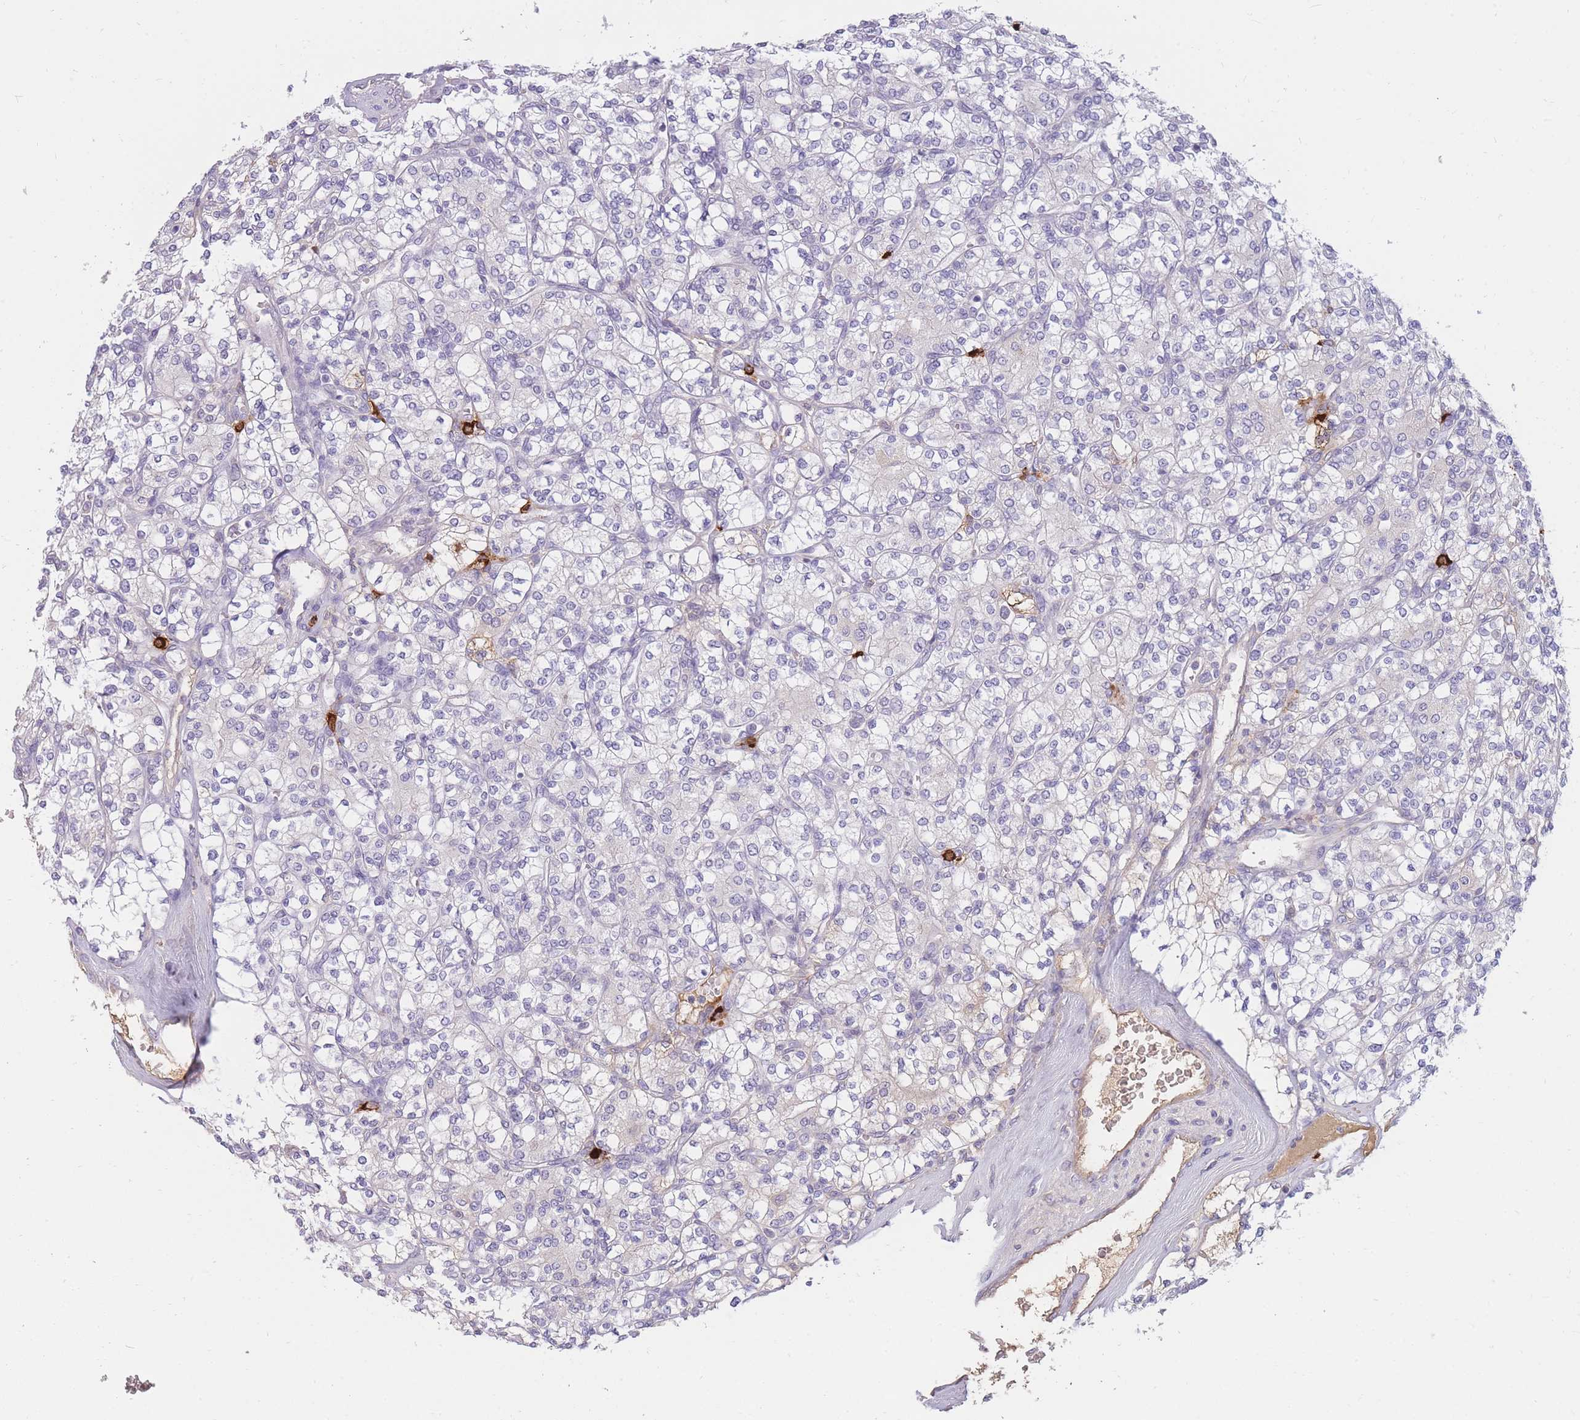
{"staining": {"intensity": "negative", "quantity": "none", "location": "none"}, "tissue": "renal cancer", "cell_type": "Tumor cells", "image_type": "cancer", "snomed": [{"axis": "morphology", "description": "Adenocarcinoma, NOS"}, {"axis": "topography", "description": "Kidney"}], "caption": "DAB (3,3'-diaminobenzidine) immunohistochemical staining of human renal cancer shows no significant expression in tumor cells.", "gene": "TPSD1", "patient": {"sex": "male", "age": 77}}